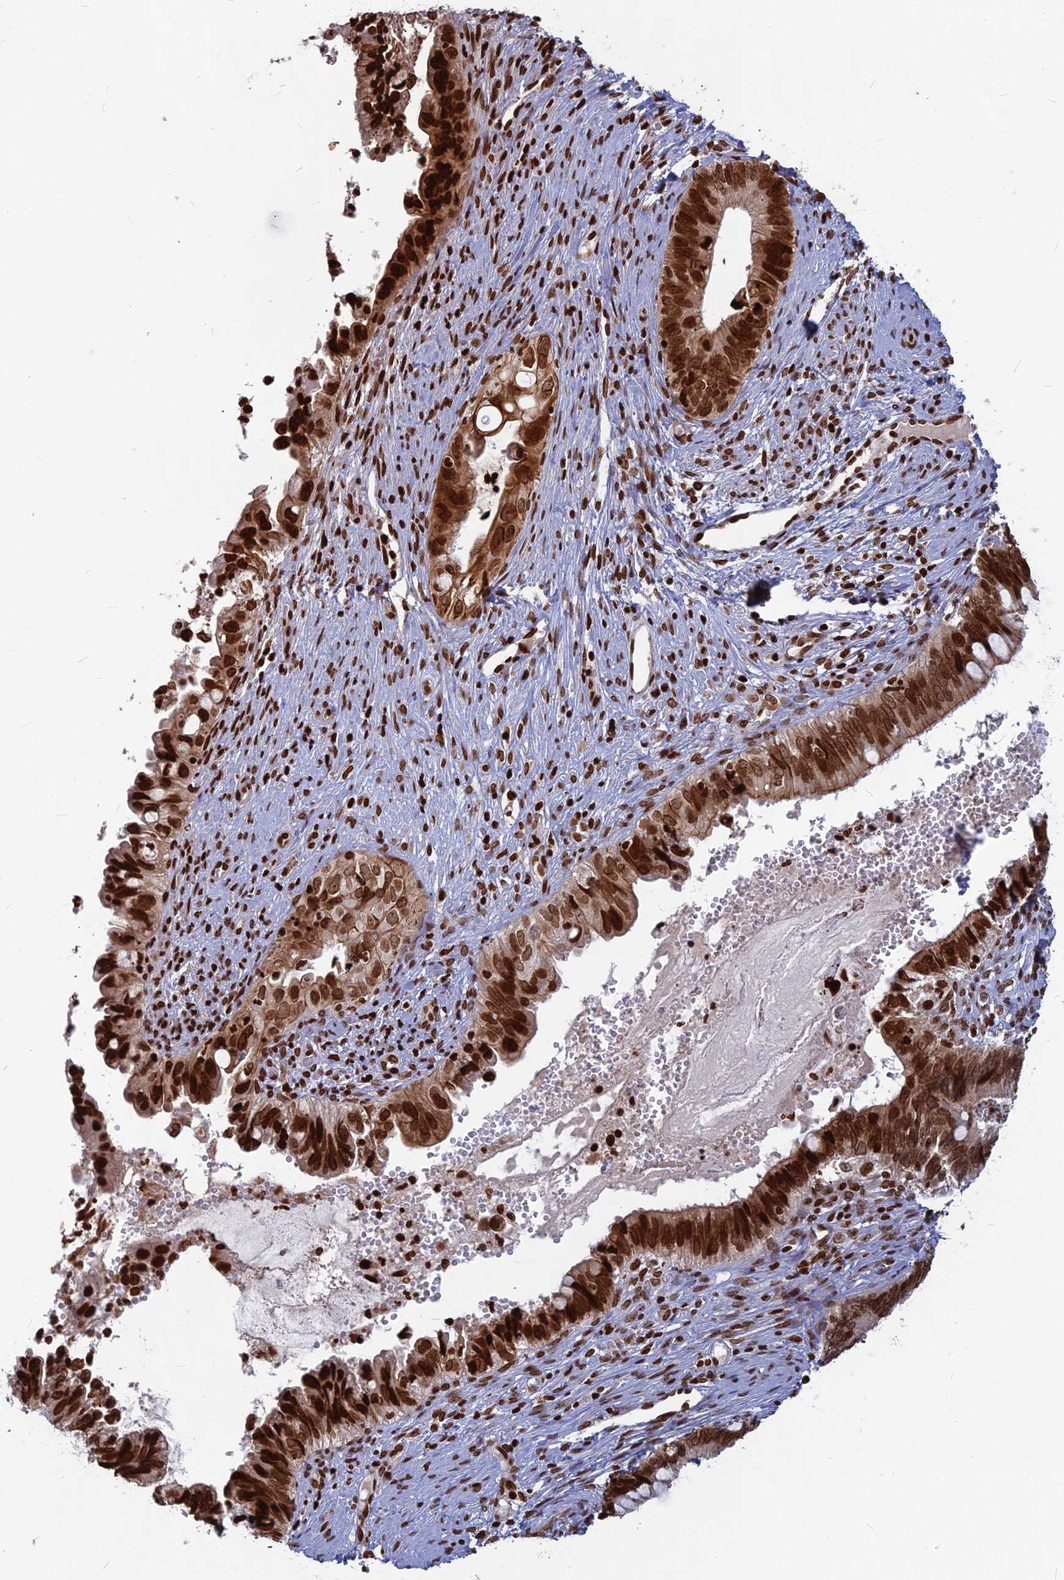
{"staining": {"intensity": "strong", "quantity": ">75%", "location": "nuclear"}, "tissue": "cervical cancer", "cell_type": "Tumor cells", "image_type": "cancer", "snomed": [{"axis": "morphology", "description": "Adenocarcinoma, NOS"}, {"axis": "topography", "description": "Cervix"}], "caption": "Tumor cells display high levels of strong nuclear expression in approximately >75% of cells in human adenocarcinoma (cervical).", "gene": "TET2", "patient": {"sex": "female", "age": 42}}